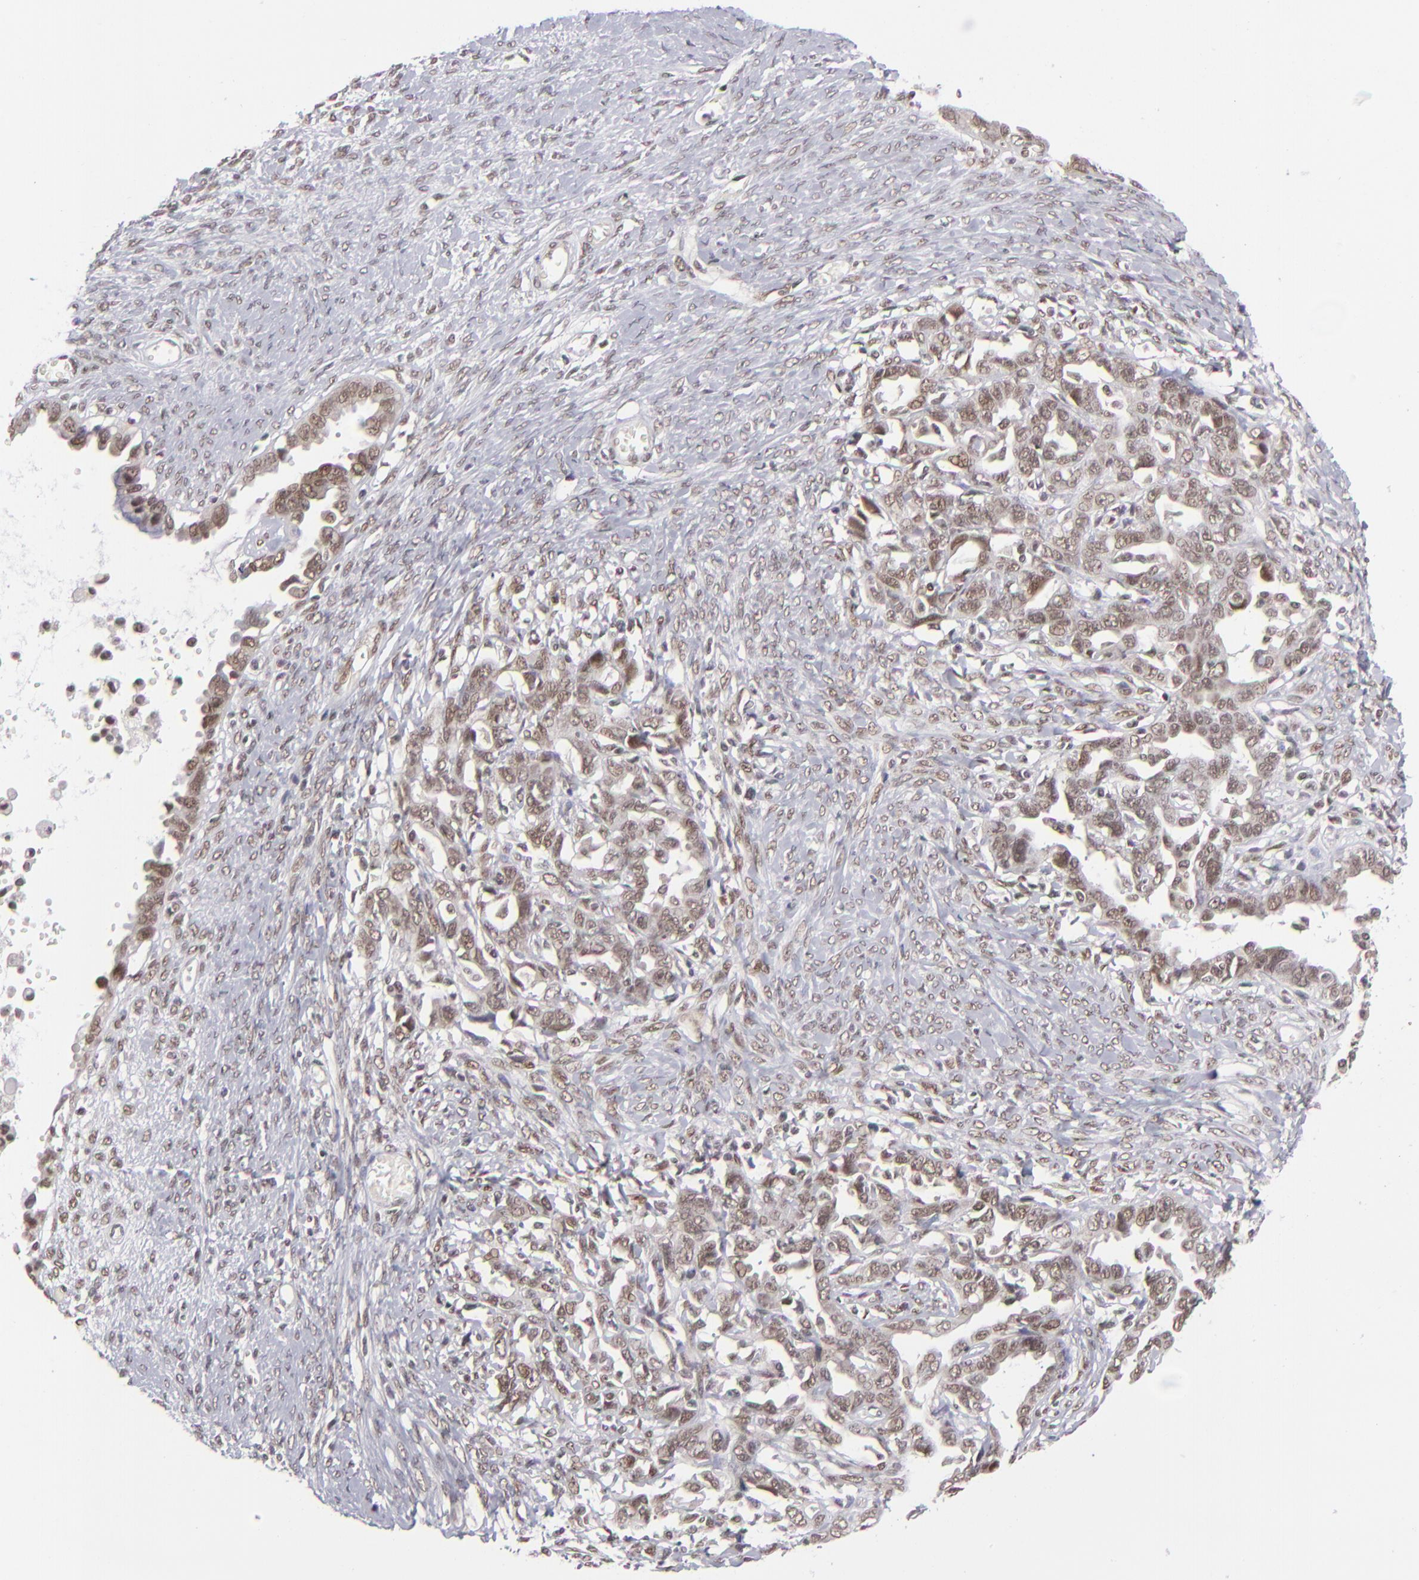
{"staining": {"intensity": "moderate", "quantity": ">75%", "location": "nuclear"}, "tissue": "ovarian cancer", "cell_type": "Tumor cells", "image_type": "cancer", "snomed": [{"axis": "morphology", "description": "Cystadenocarcinoma, serous, NOS"}, {"axis": "topography", "description": "Ovary"}], "caption": "Immunohistochemistry image of neoplastic tissue: ovarian cancer (serous cystadenocarcinoma) stained using IHC reveals medium levels of moderate protein expression localized specifically in the nuclear of tumor cells, appearing as a nuclear brown color.", "gene": "MLLT3", "patient": {"sex": "female", "age": 69}}